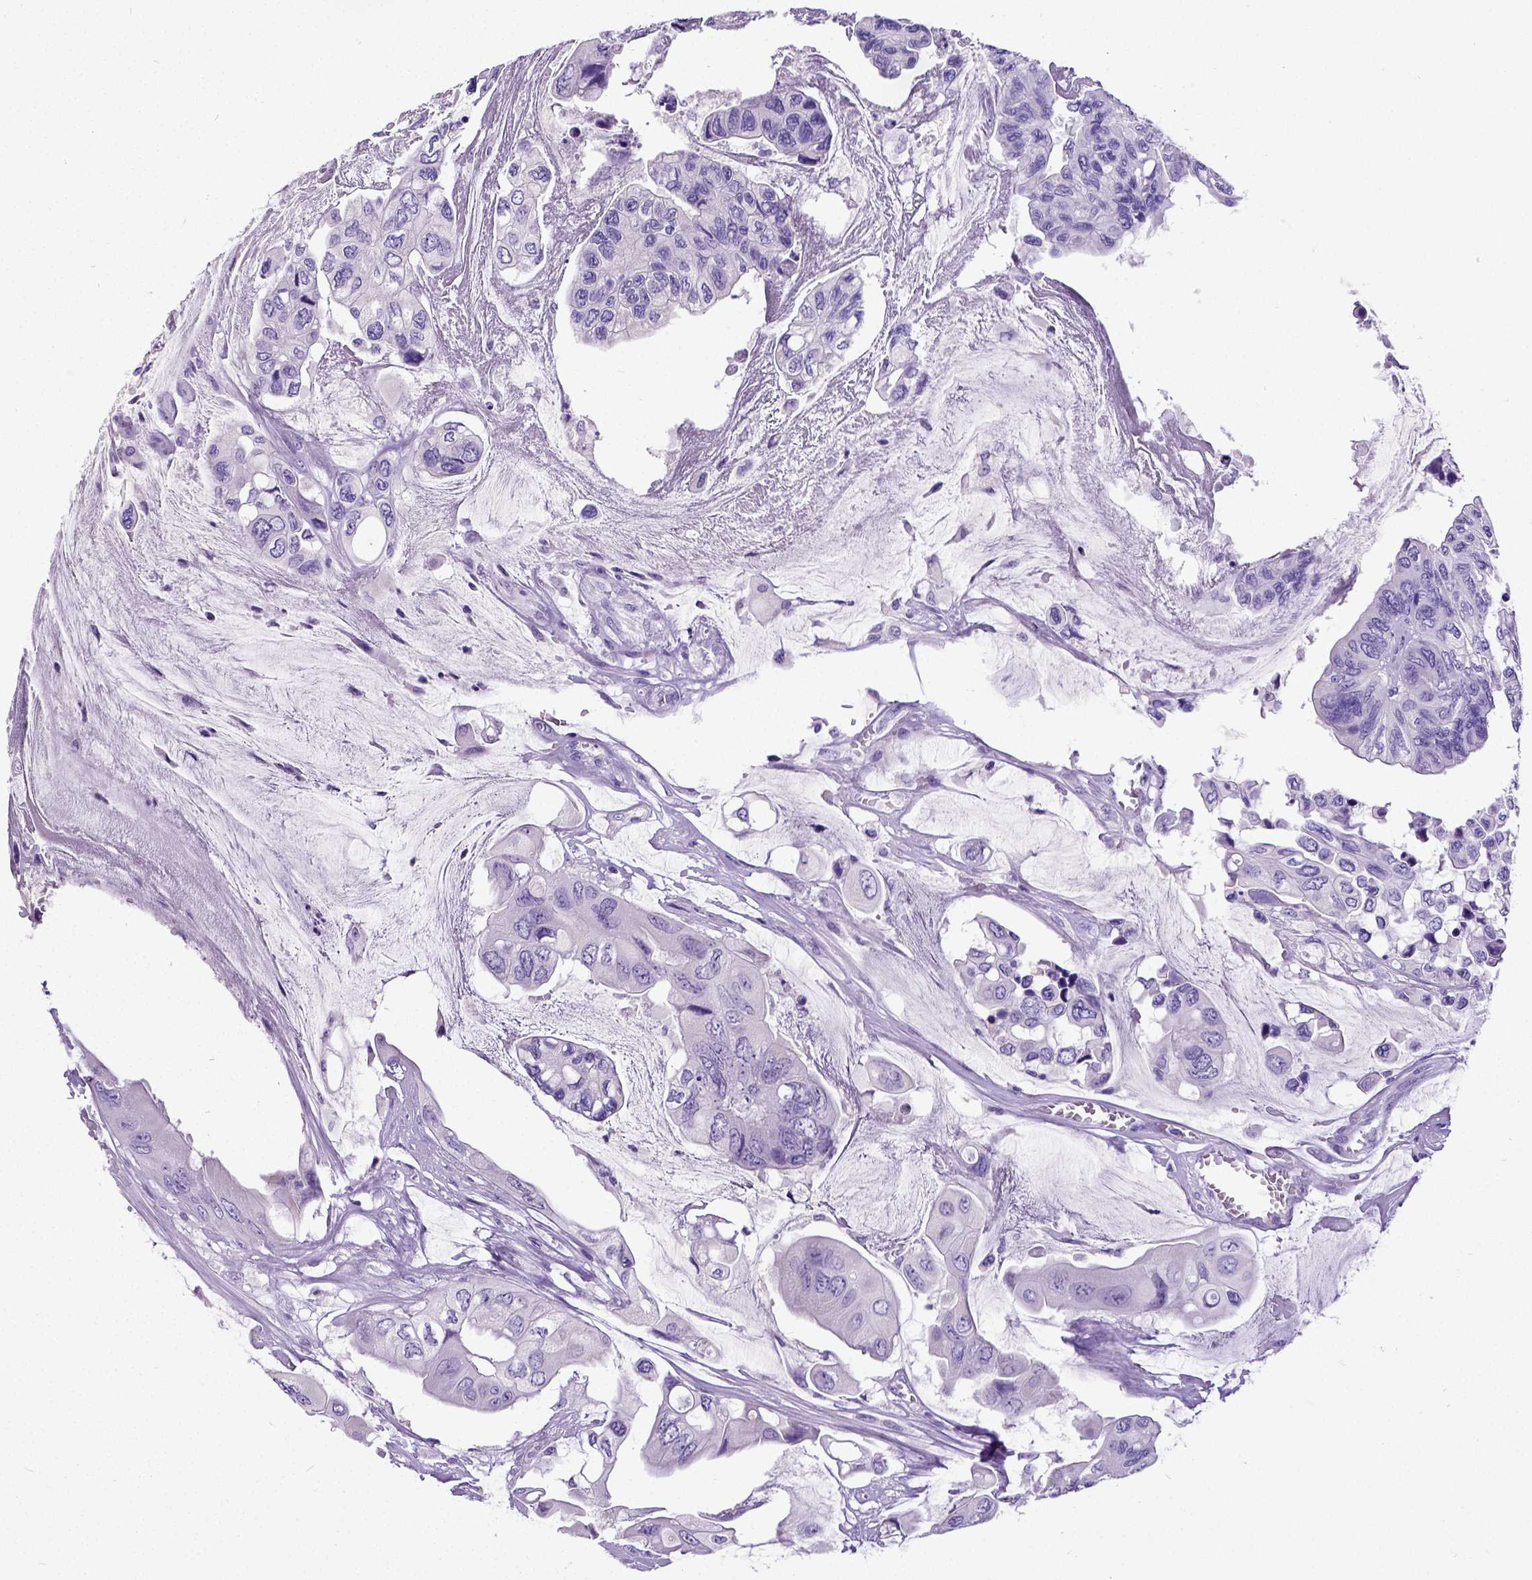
{"staining": {"intensity": "negative", "quantity": "none", "location": "none"}, "tissue": "colorectal cancer", "cell_type": "Tumor cells", "image_type": "cancer", "snomed": [{"axis": "morphology", "description": "Adenocarcinoma, NOS"}, {"axis": "topography", "description": "Rectum"}], "caption": "Colorectal adenocarcinoma was stained to show a protein in brown. There is no significant staining in tumor cells.", "gene": "SATB2", "patient": {"sex": "male", "age": 63}}